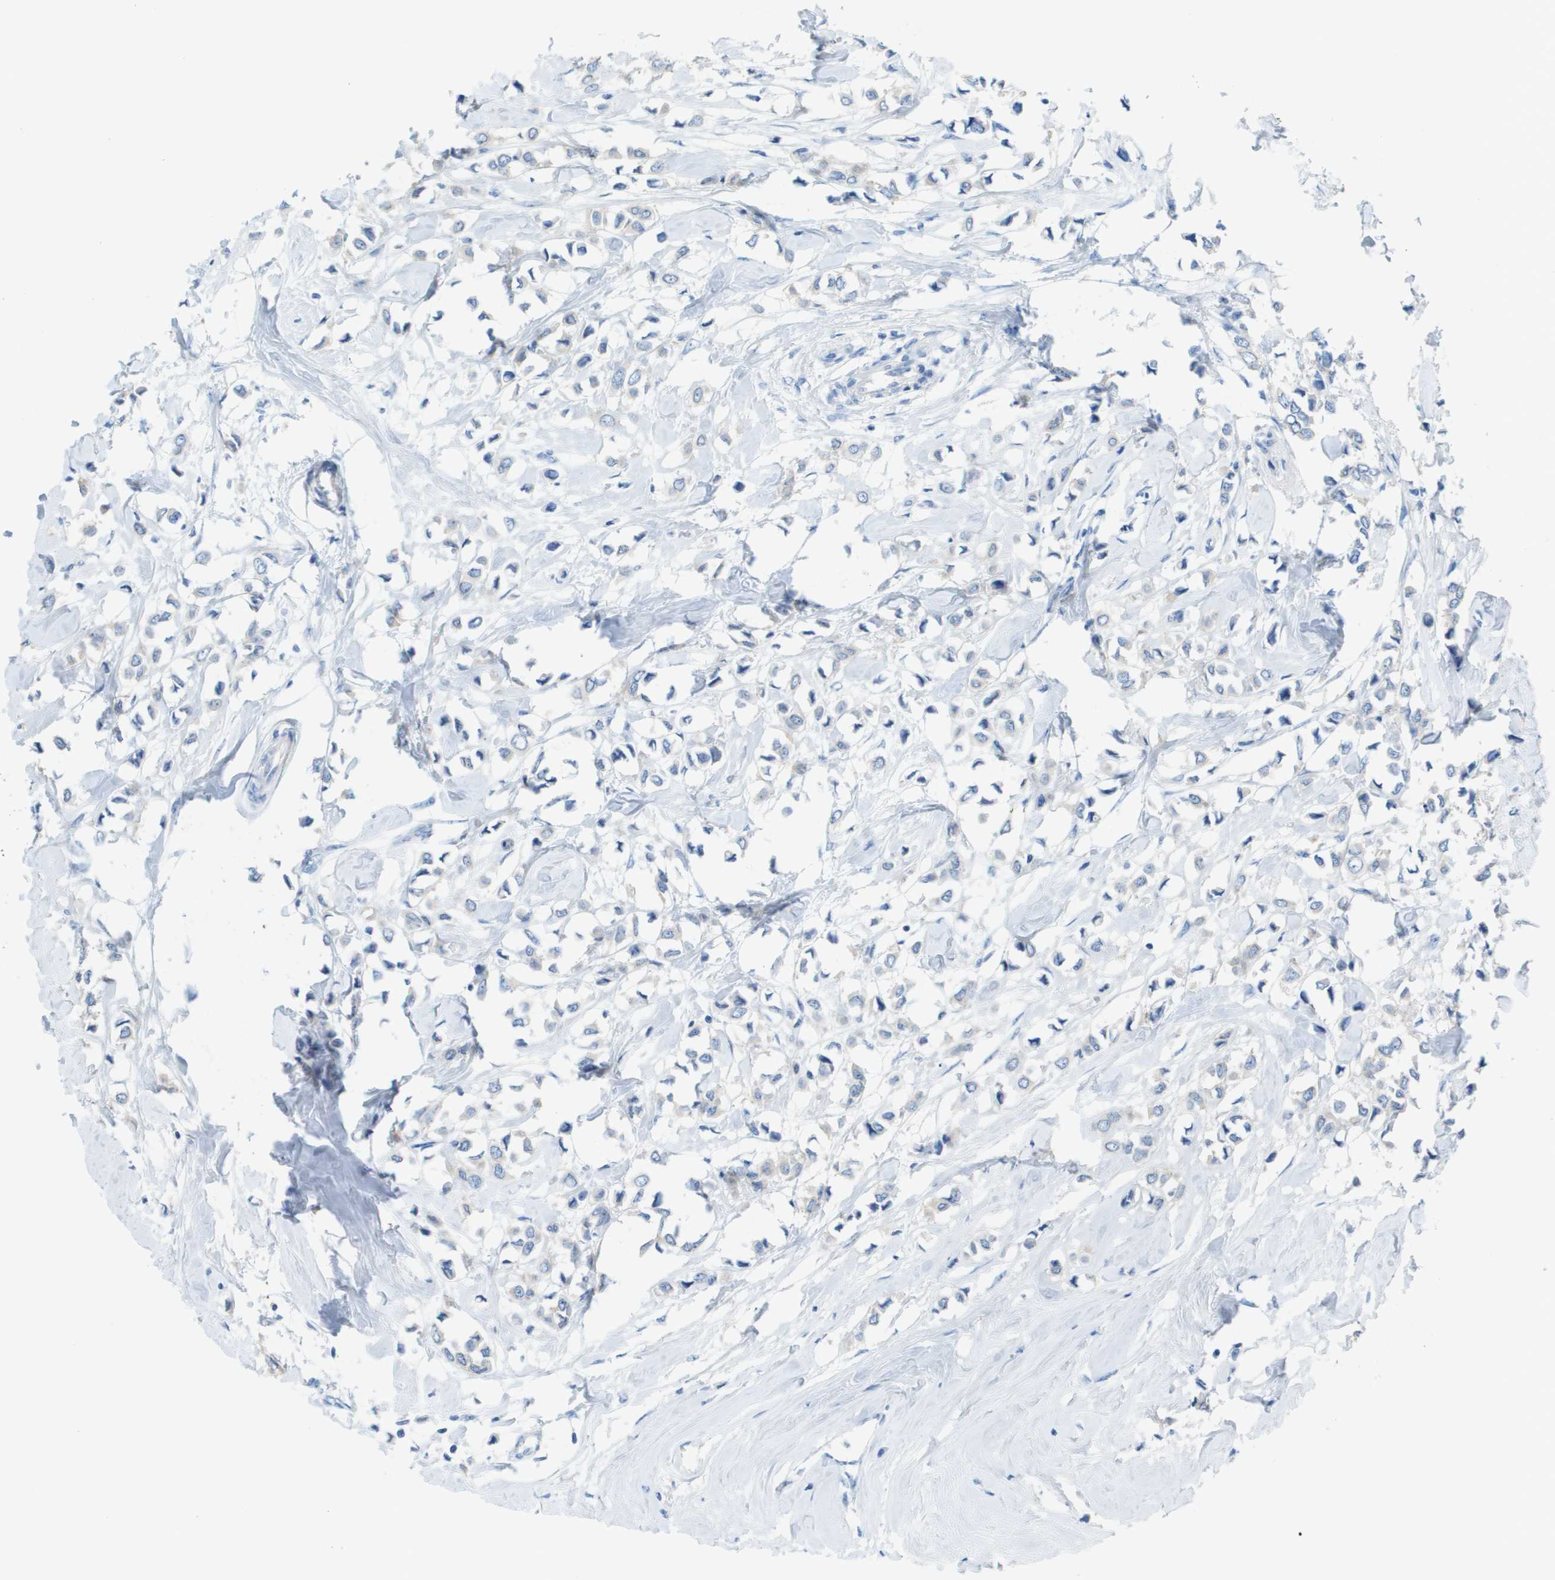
{"staining": {"intensity": "negative", "quantity": "none", "location": "none"}, "tissue": "breast cancer", "cell_type": "Tumor cells", "image_type": "cancer", "snomed": [{"axis": "morphology", "description": "Lobular carcinoma"}, {"axis": "topography", "description": "Breast"}], "caption": "This is an IHC image of human breast lobular carcinoma. There is no staining in tumor cells.", "gene": "CD46", "patient": {"sex": "female", "age": 51}}